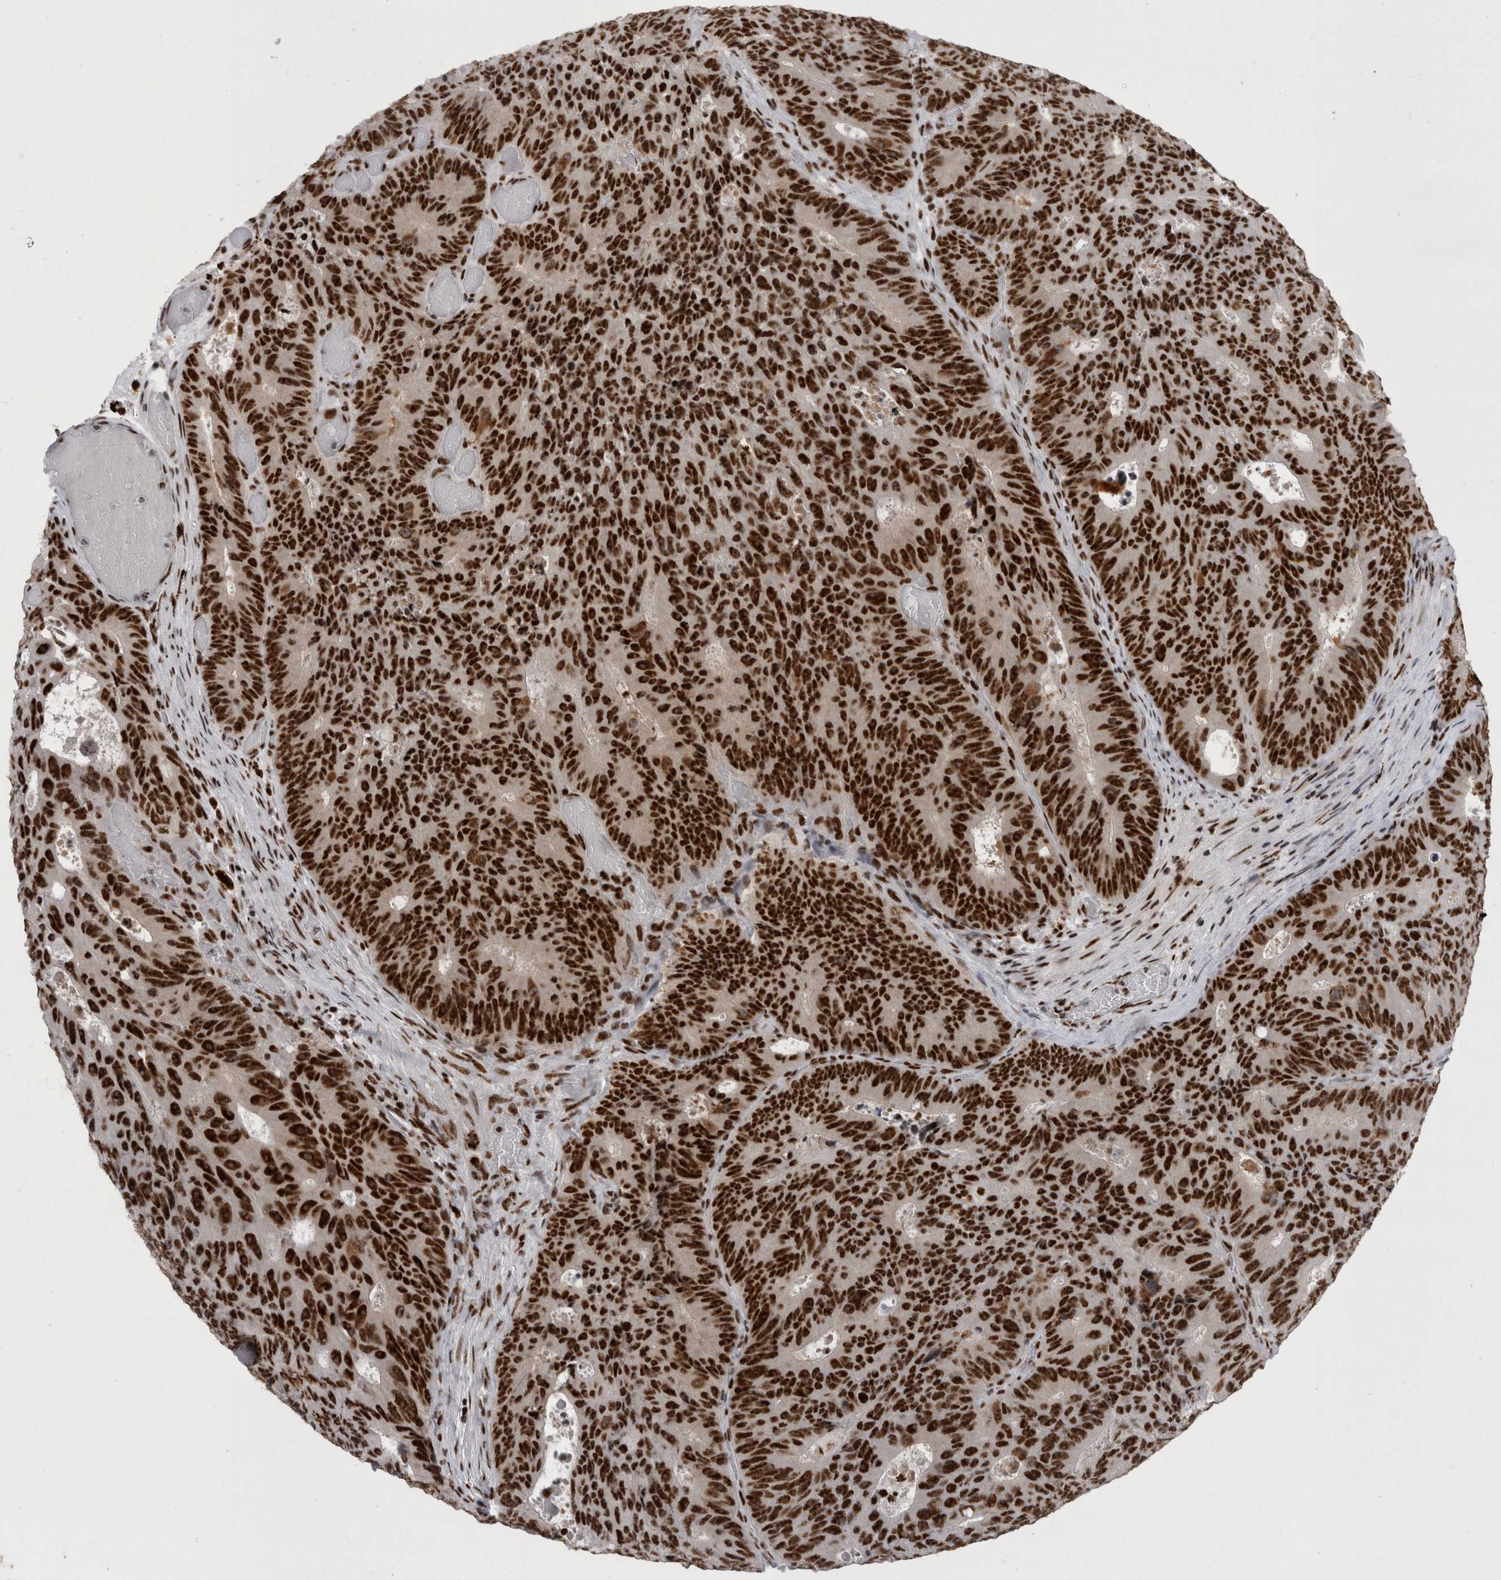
{"staining": {"intensity": "strong", "quantity": ">75%", "location": "nuclear"}, "tissue": "colorectal cancer", "cell_type": "Tumor cells", "image_type": "cancer", "snomed": [{"axis": "morphology", "description": "Adenocarcinoma, NOS"}, {"axis": "topography", "description": "Colon"}], "caption": "Human colorectal cancer (adenocarcinoma) stained for a protein (brown) demonstrates strong nuclear positive expression in approximately >75% of tumor cells.", "gene": "SNRNP40", "patient": {"sex": "male", "age": 87}}